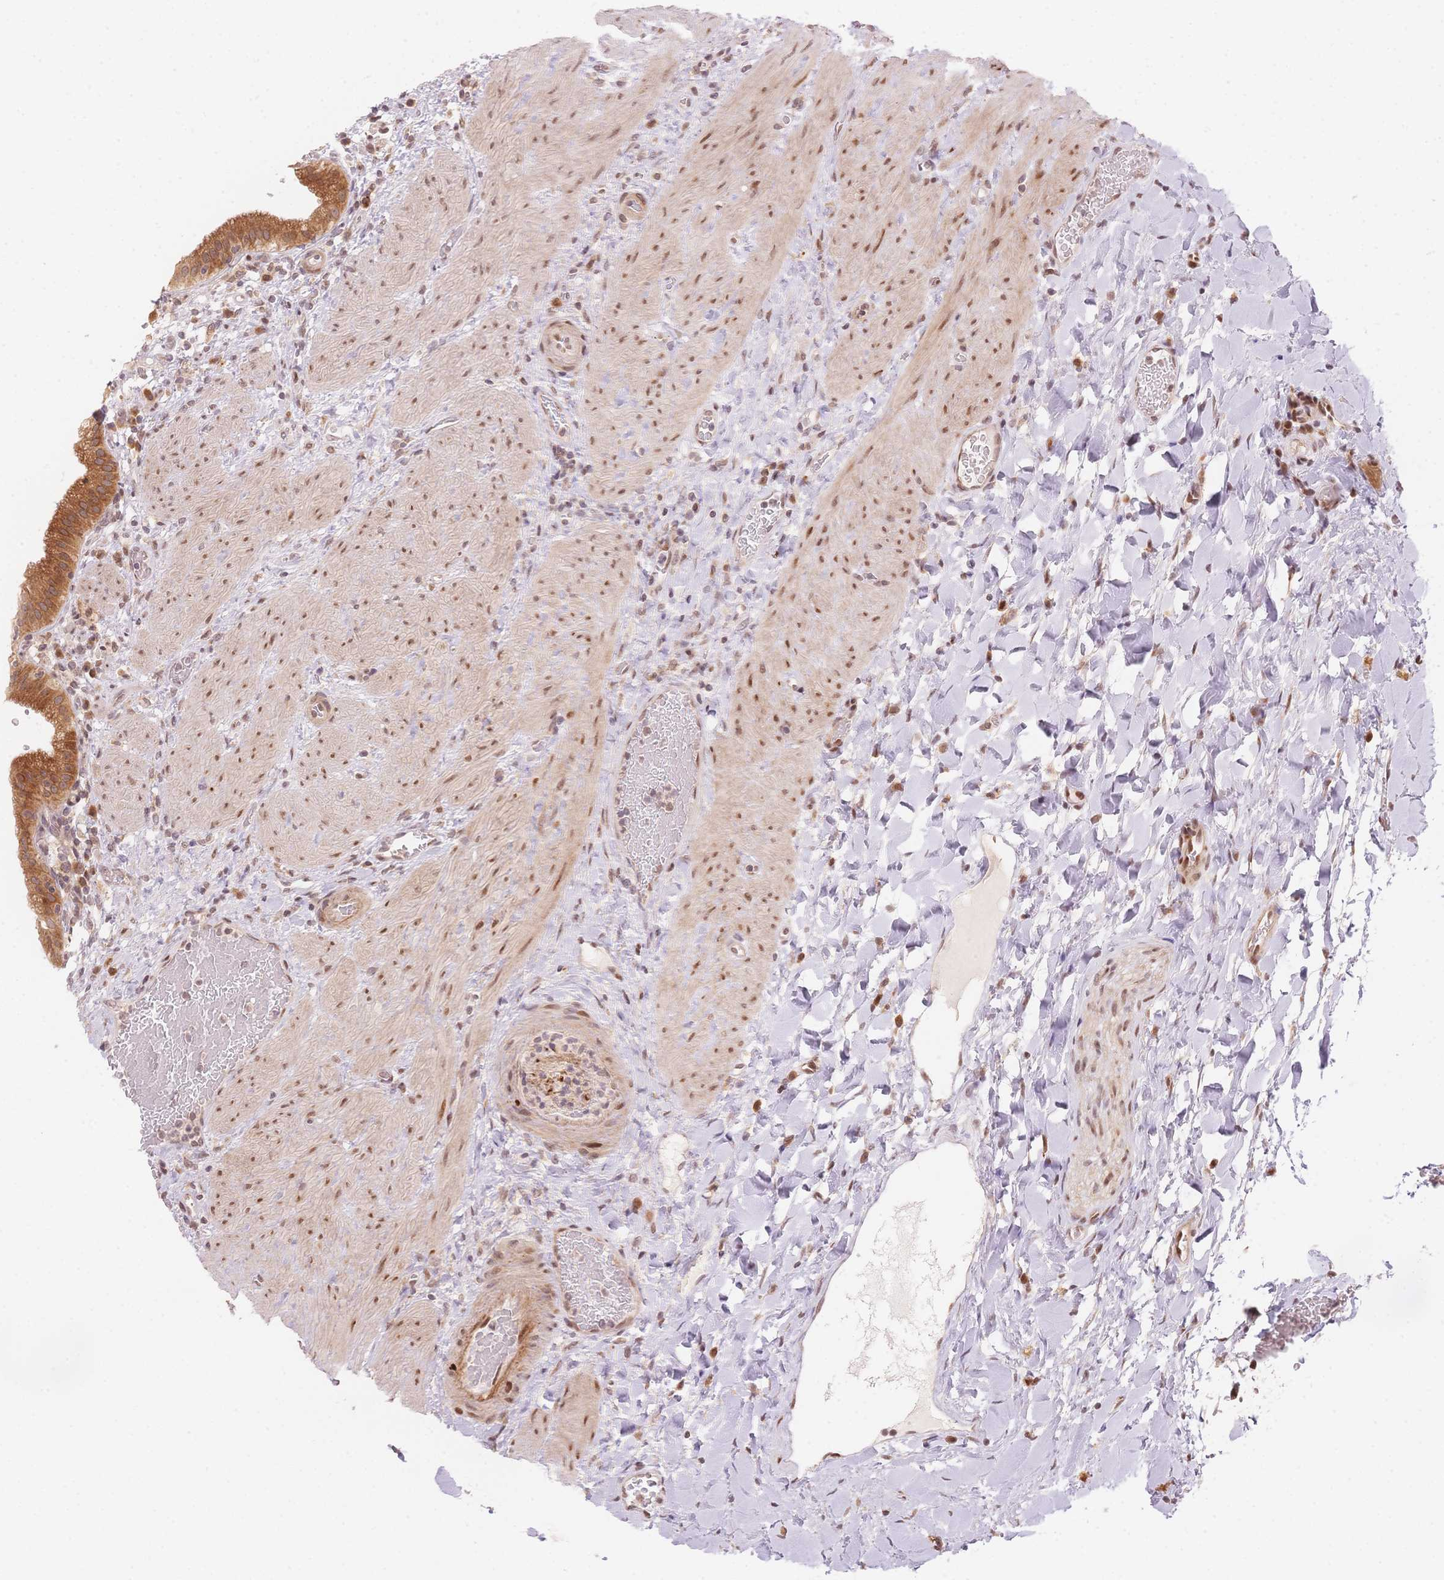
{"staining": {"intensity": "moderate", "quantity": ">75%", "location": "cytoplasmic/membranous"}, "tissue": "gallbladder", "cell_type": "Glandular cells", "image_type": "normal", "snomed": [{"axis": "morphology", "description": "Normal tissue, NOS"}, {"axis": "topography", "description": "Gallbladder"}], "caption": "This micrograph exhibits immunohistochemistry (IHC) staining of normal human gallbladder, with medium moderate cytoplasmic/membranous positivity in about >75% of glandular cells.", "gene": "STK39", "patient": {"sex": "male", "age": 26}}